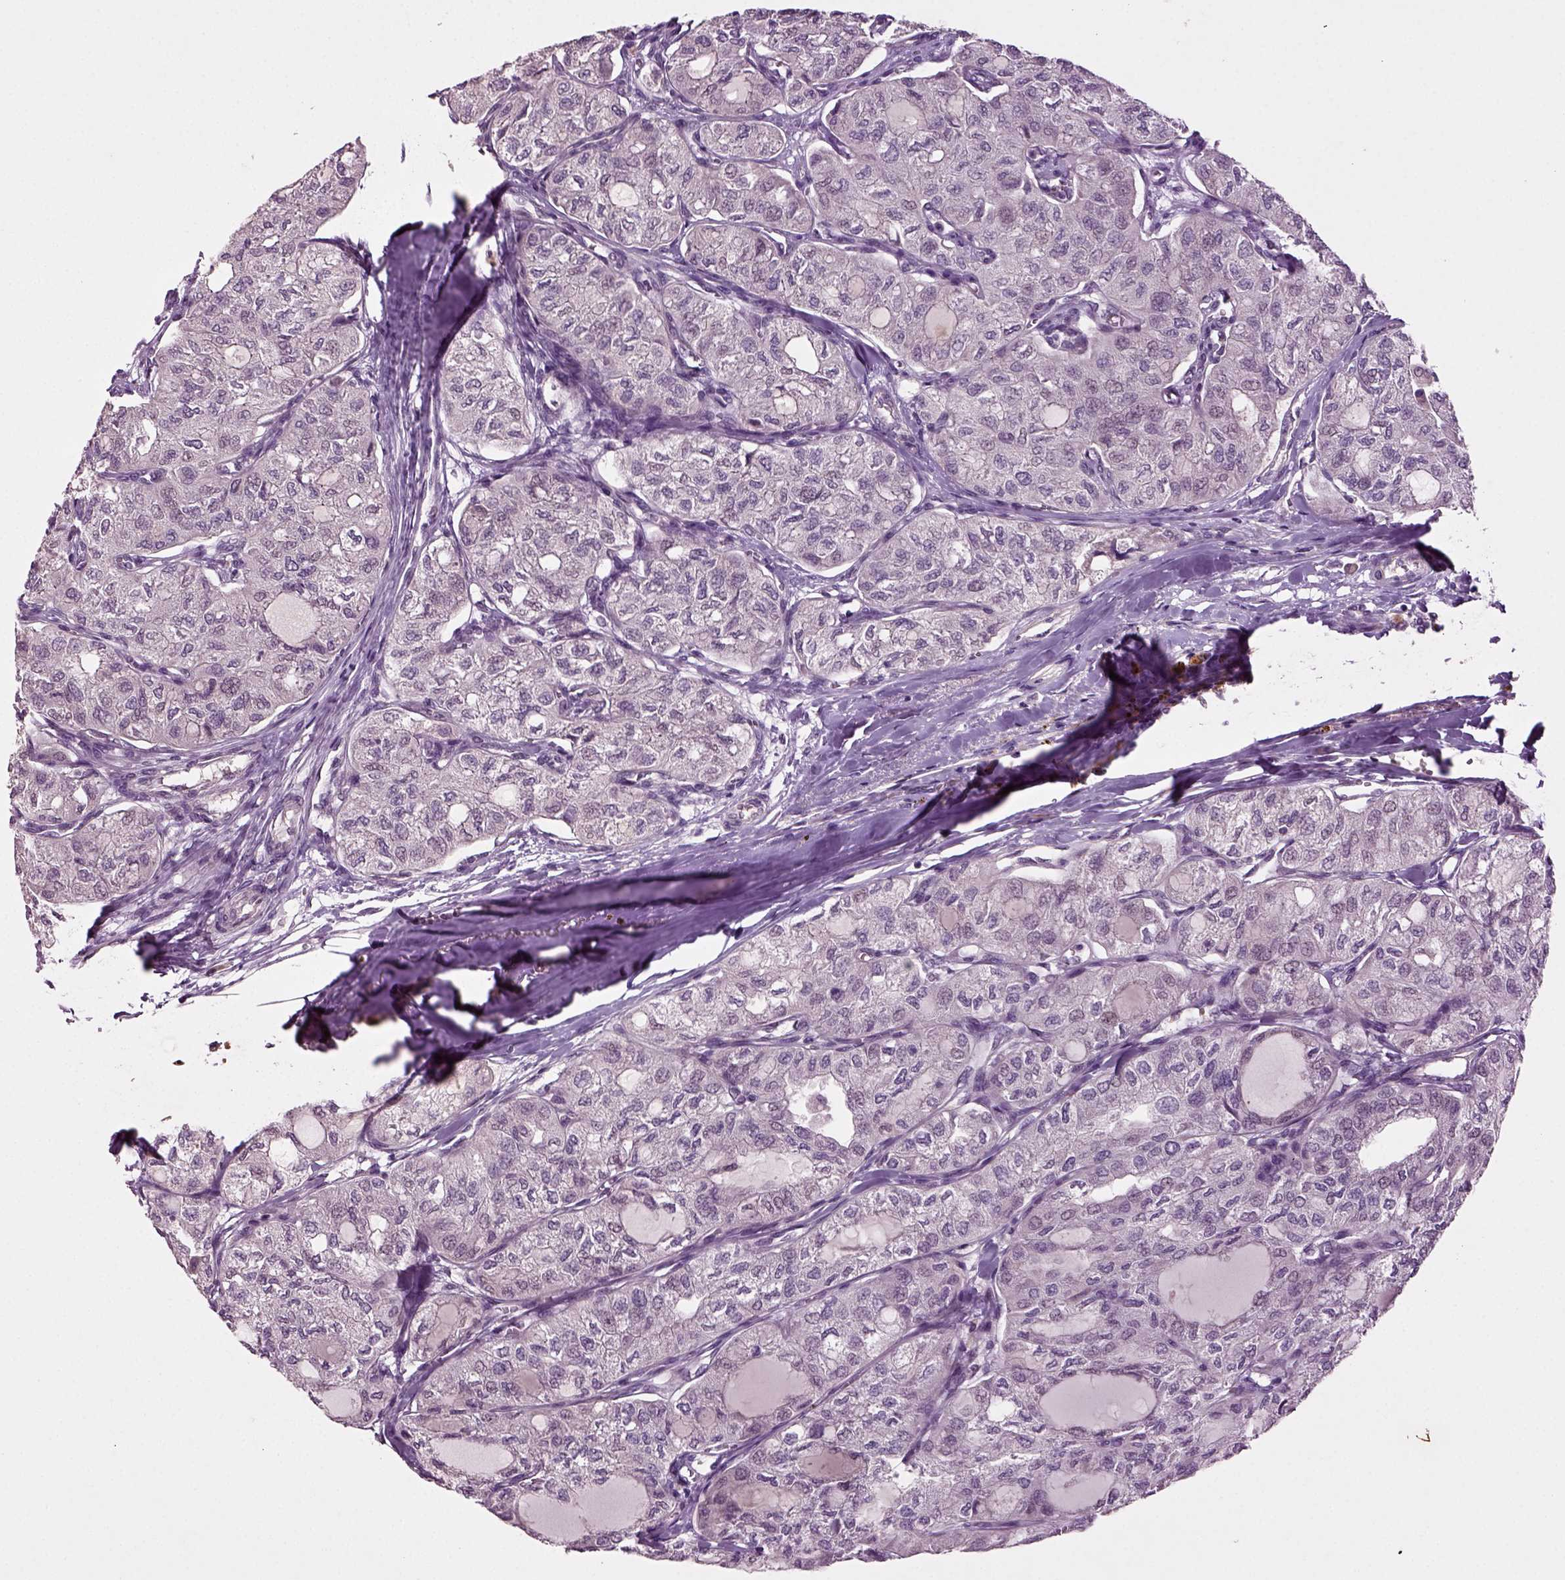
{"staining": {"intensity": "negative", "quantity": "none", "location": "none"}, "tissue": "thyroid cancer", "cell_type": "Tumor cells", "image_type": "cancer", "snomed": [{"axis": "morphology", "description": "Follicular adenoma carcinoma, NOS"}, {"axis": "topography", "description": "Thyroid gland"}], "caption": "Immunohistochemical staining of human follicular adenoma carcinoma (thyroid) reveals no significant staining in tumor cells.", "gene": "SLC17A6", "patient": {"sex": "male", "age": 75}}